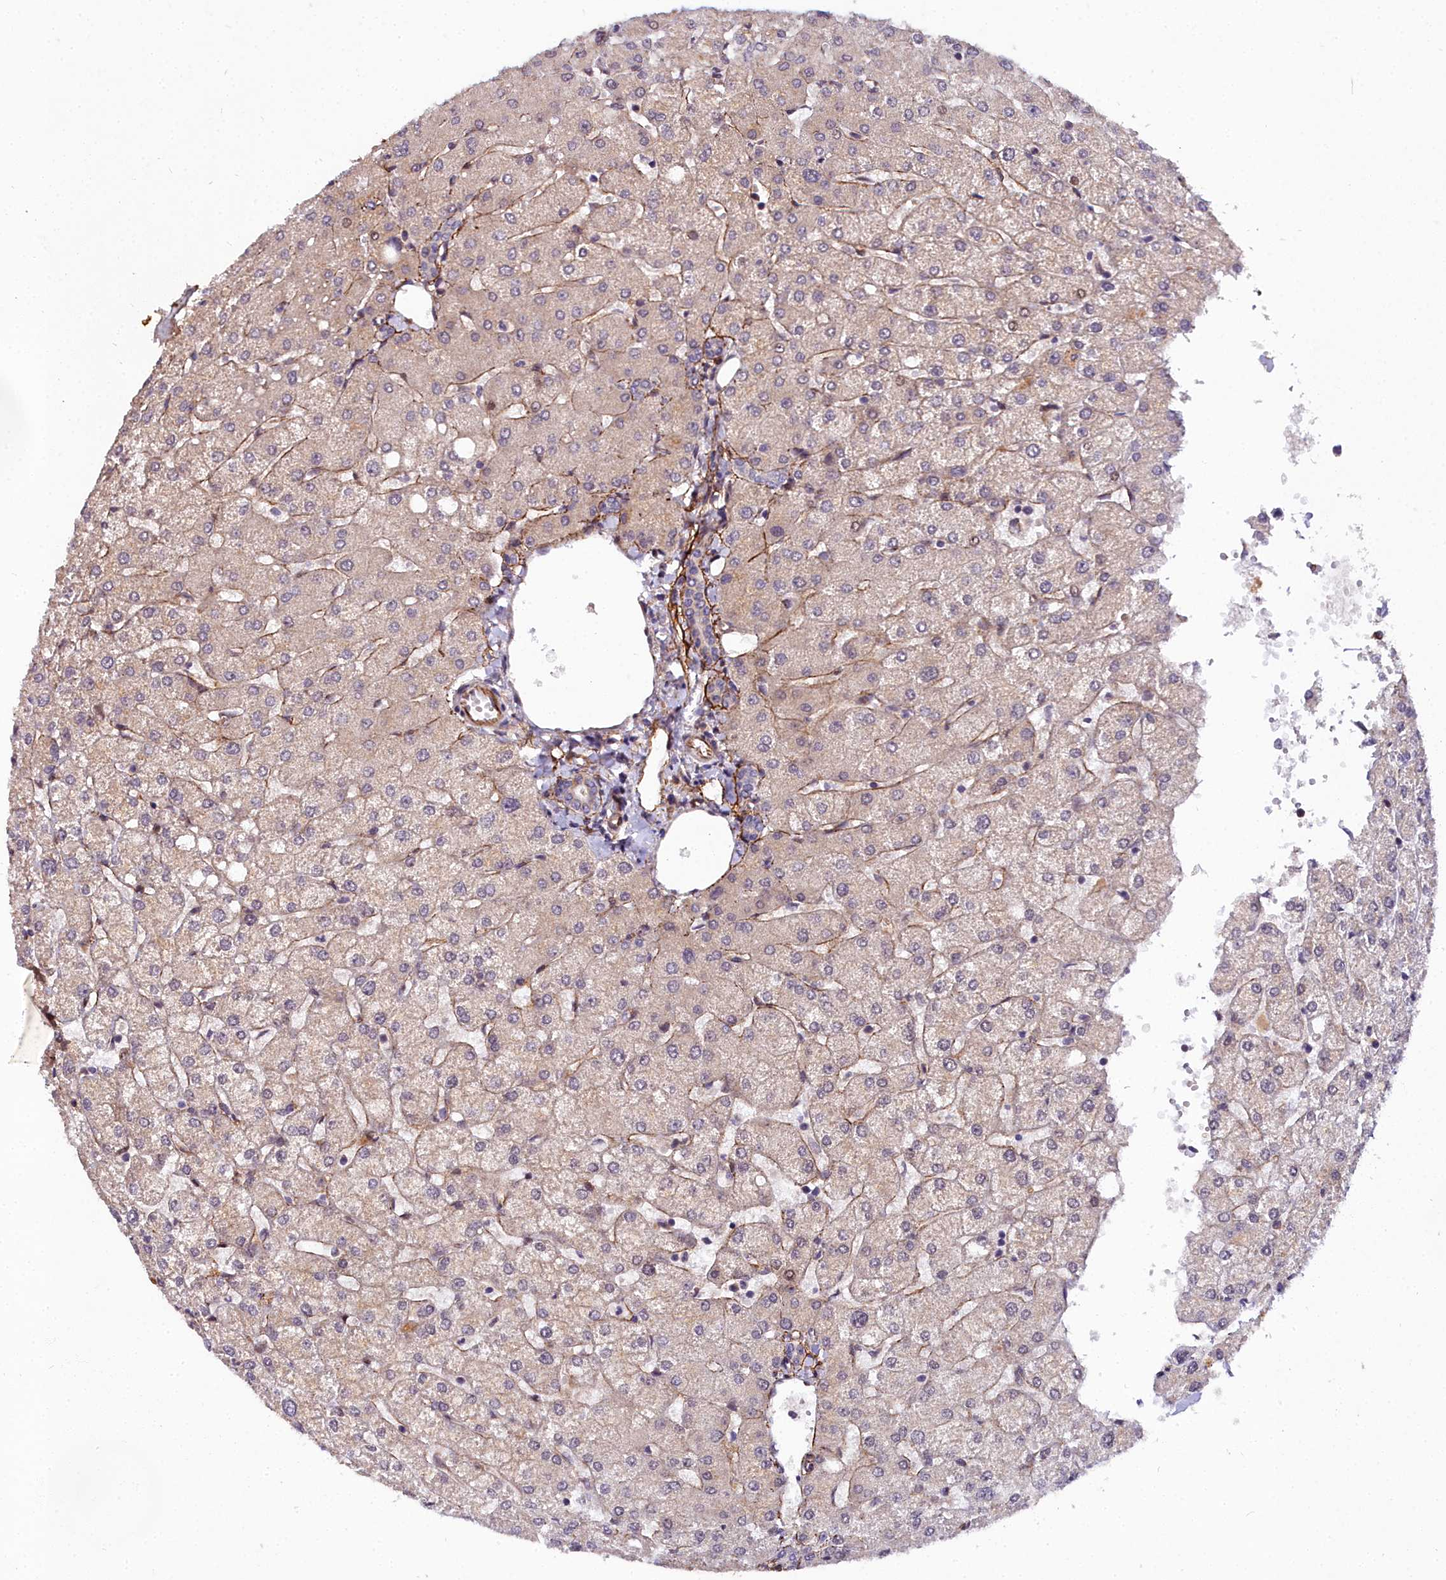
{"staining": {"intensity": "negative", "quantity": "none", "location": "none"}, "tissue": "liver", "cell_type": "Cholangiocytes", "image_type": "normal", "snomed": [{"axis": "morphology", "description": "Normal tissue, NOS"}, {"axis": "topography", "description": "Liver"}], "caption": "IHC micrograph of normal liver stained for a protein (brown), which exhibits no staining in cholangiocytes.", "gene": "MRPS11", "patient": {"sex": "female", "age": 54}}